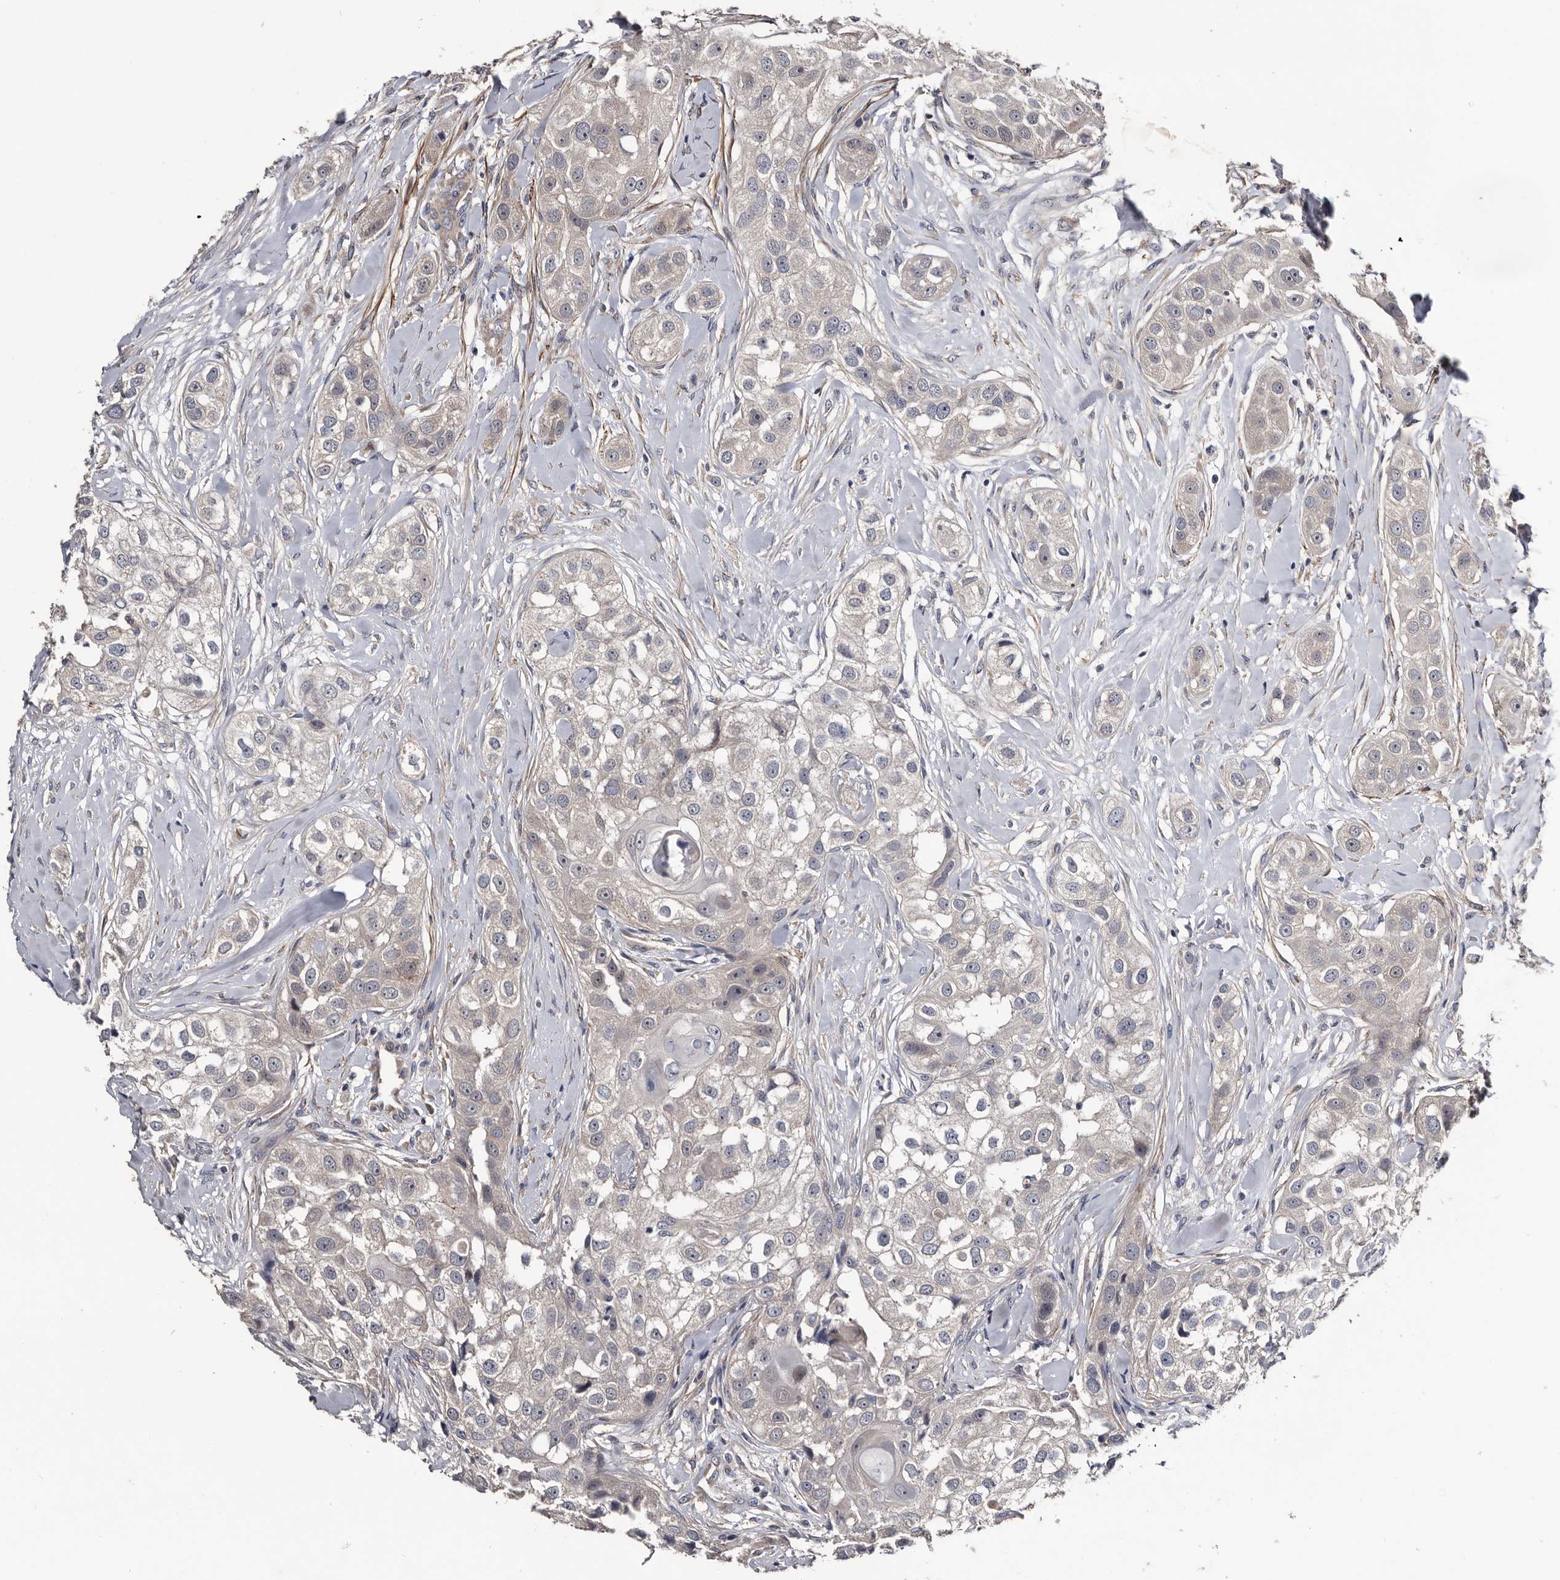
{"staining": {"intensity": "negative", "quantity": "none", "location": "none"}, "tissue": "head and neck cancer", "cell_type": "Tumor cells", "image_type": "cancer", "snomed": [{"axis": "morphology", "description": "Normal tissue, NOS"}, {"axis": "morphology", "description": "Squamous cell carcinoma, NOS"}, {"axis": "topography", "description": "Skeletal muscle"}, {"axis": "topography", "description": "Head-Neck"}], "caption": "High power microscopy histopathology image of an immunohistochemistry micrograph of head and neck cancer, revealing no significant positivity in tumor cells.", "gene": "IARS1", "patient": {"sex": "male", "age": 51}}